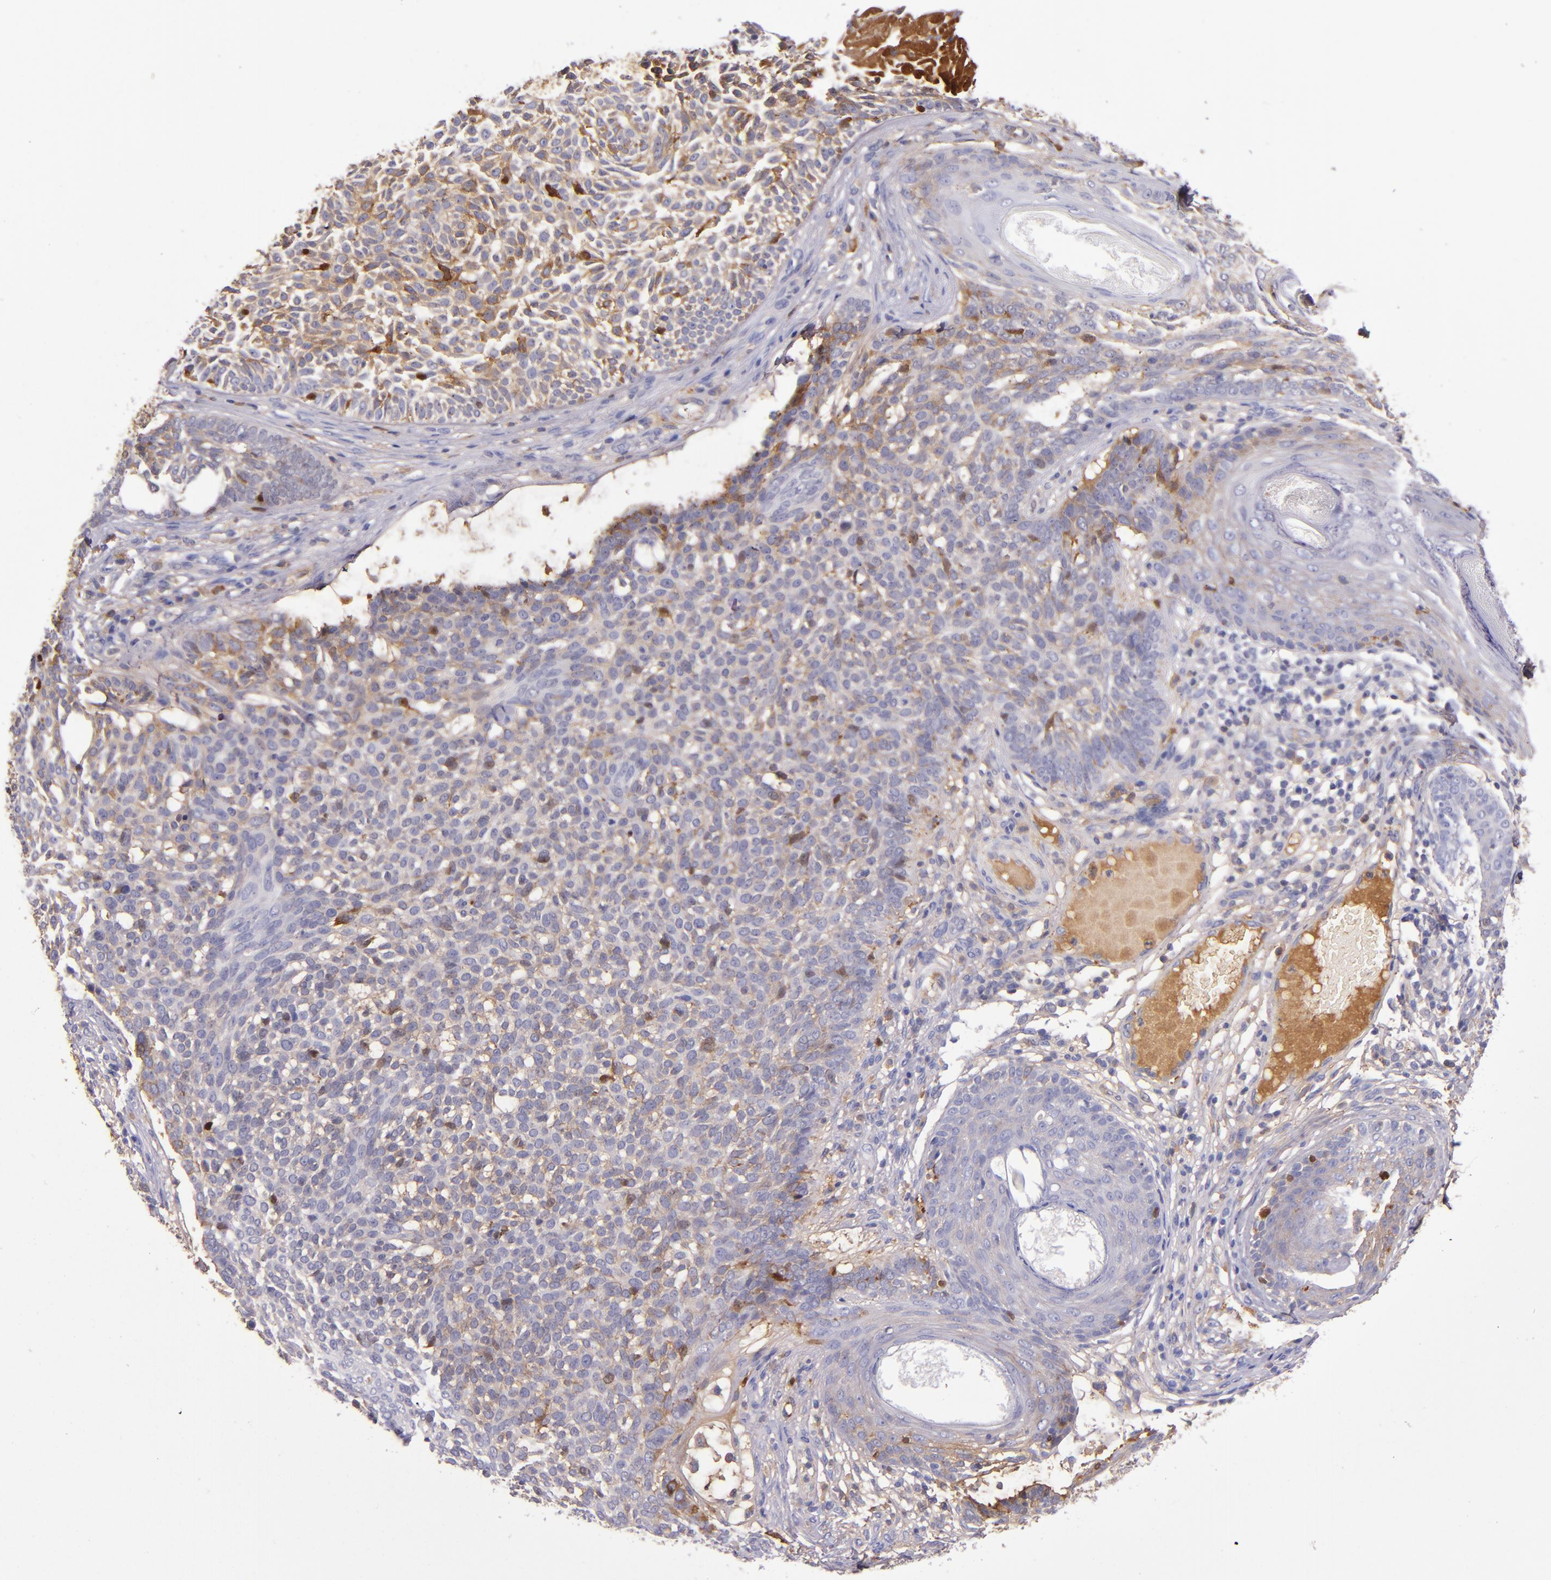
{"staining": {"intensity": "weak", "quantity": "25%-75%", "location": "cytoplasmic/membranous"}, "tissue": "skin cancer", "cell_type": "Tumor cells", "image_type": "cancer", "snomed": [{"axis": "morphology", "description": "Basal cell carcinoma"}, {"axis": "topography", "description": "Skin"}], "caption": "A photomicrograph of human skin basal cell carcinoma stained for a protein shows weak cytoplasmic/membranous brown staining in tumor cells. (DAB (3,3'-diaminobenzidine) IHC, brown staining for protein, blue staining for nuclei).", "gene": "CLEC3B", "patient": {"sex": "male", "age": 74}}